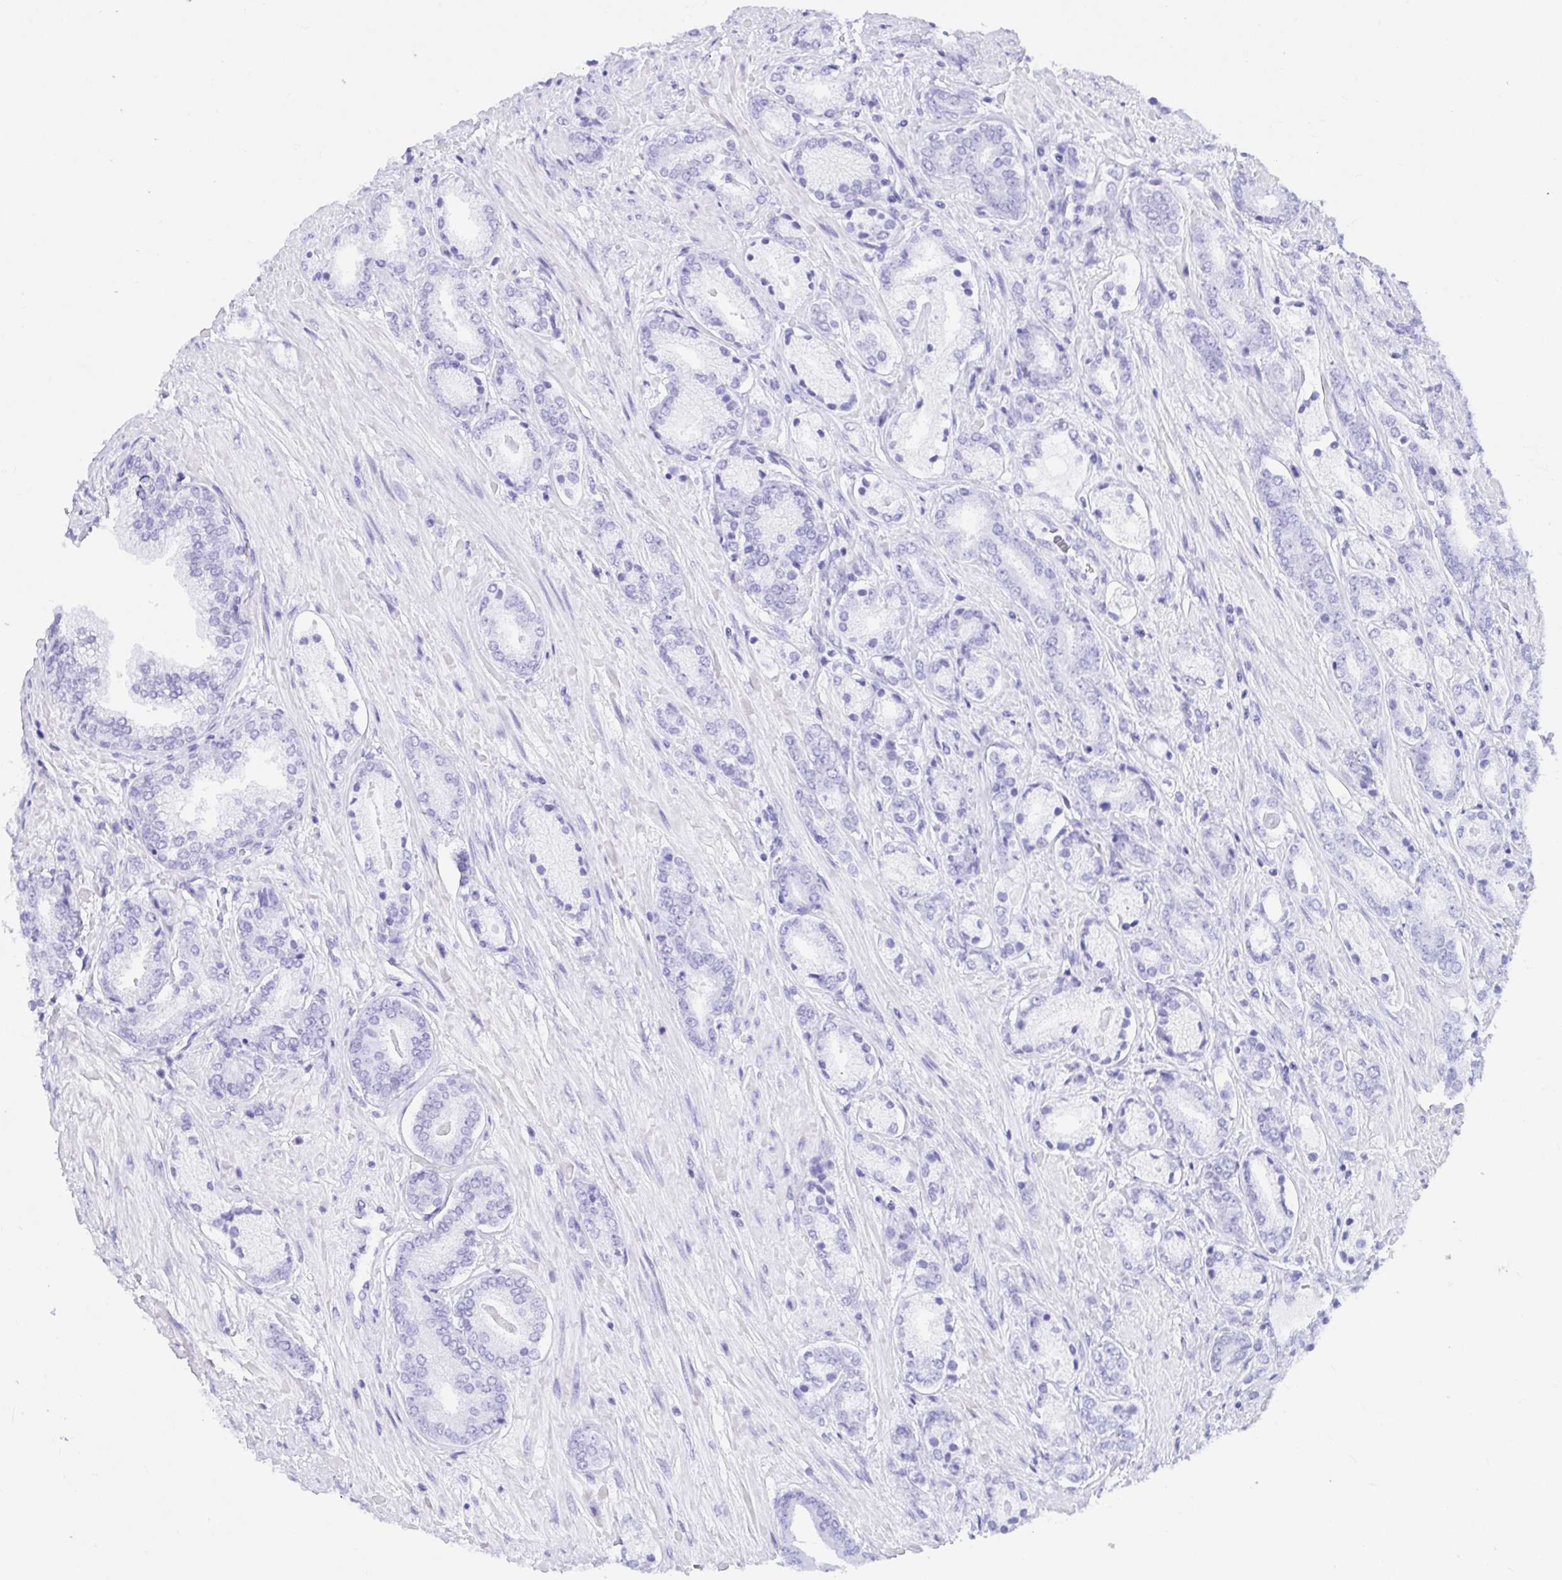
{"staining": {"intensity": "negative", "quantity": "none", "location": "none"}, "tissue": "prostate cancer", "cell_type": "Tumor cells", "image_type": "cancer", "snomed": [{"axis": "morphology", "description": "Adenocarcinoma, High grade"}, {"axis": "topography", "description": "Prostate"}], "caption": "IHC of human prostate cancer (high-grade adenocarcinoma) exhibits no staining in tumor cells. (DAB immunohistochemistry (IHC) visualized using brightfield microscopy, high magnification).", "gene": "ANK1", "patient": {"sex": "male", "age": 56}}